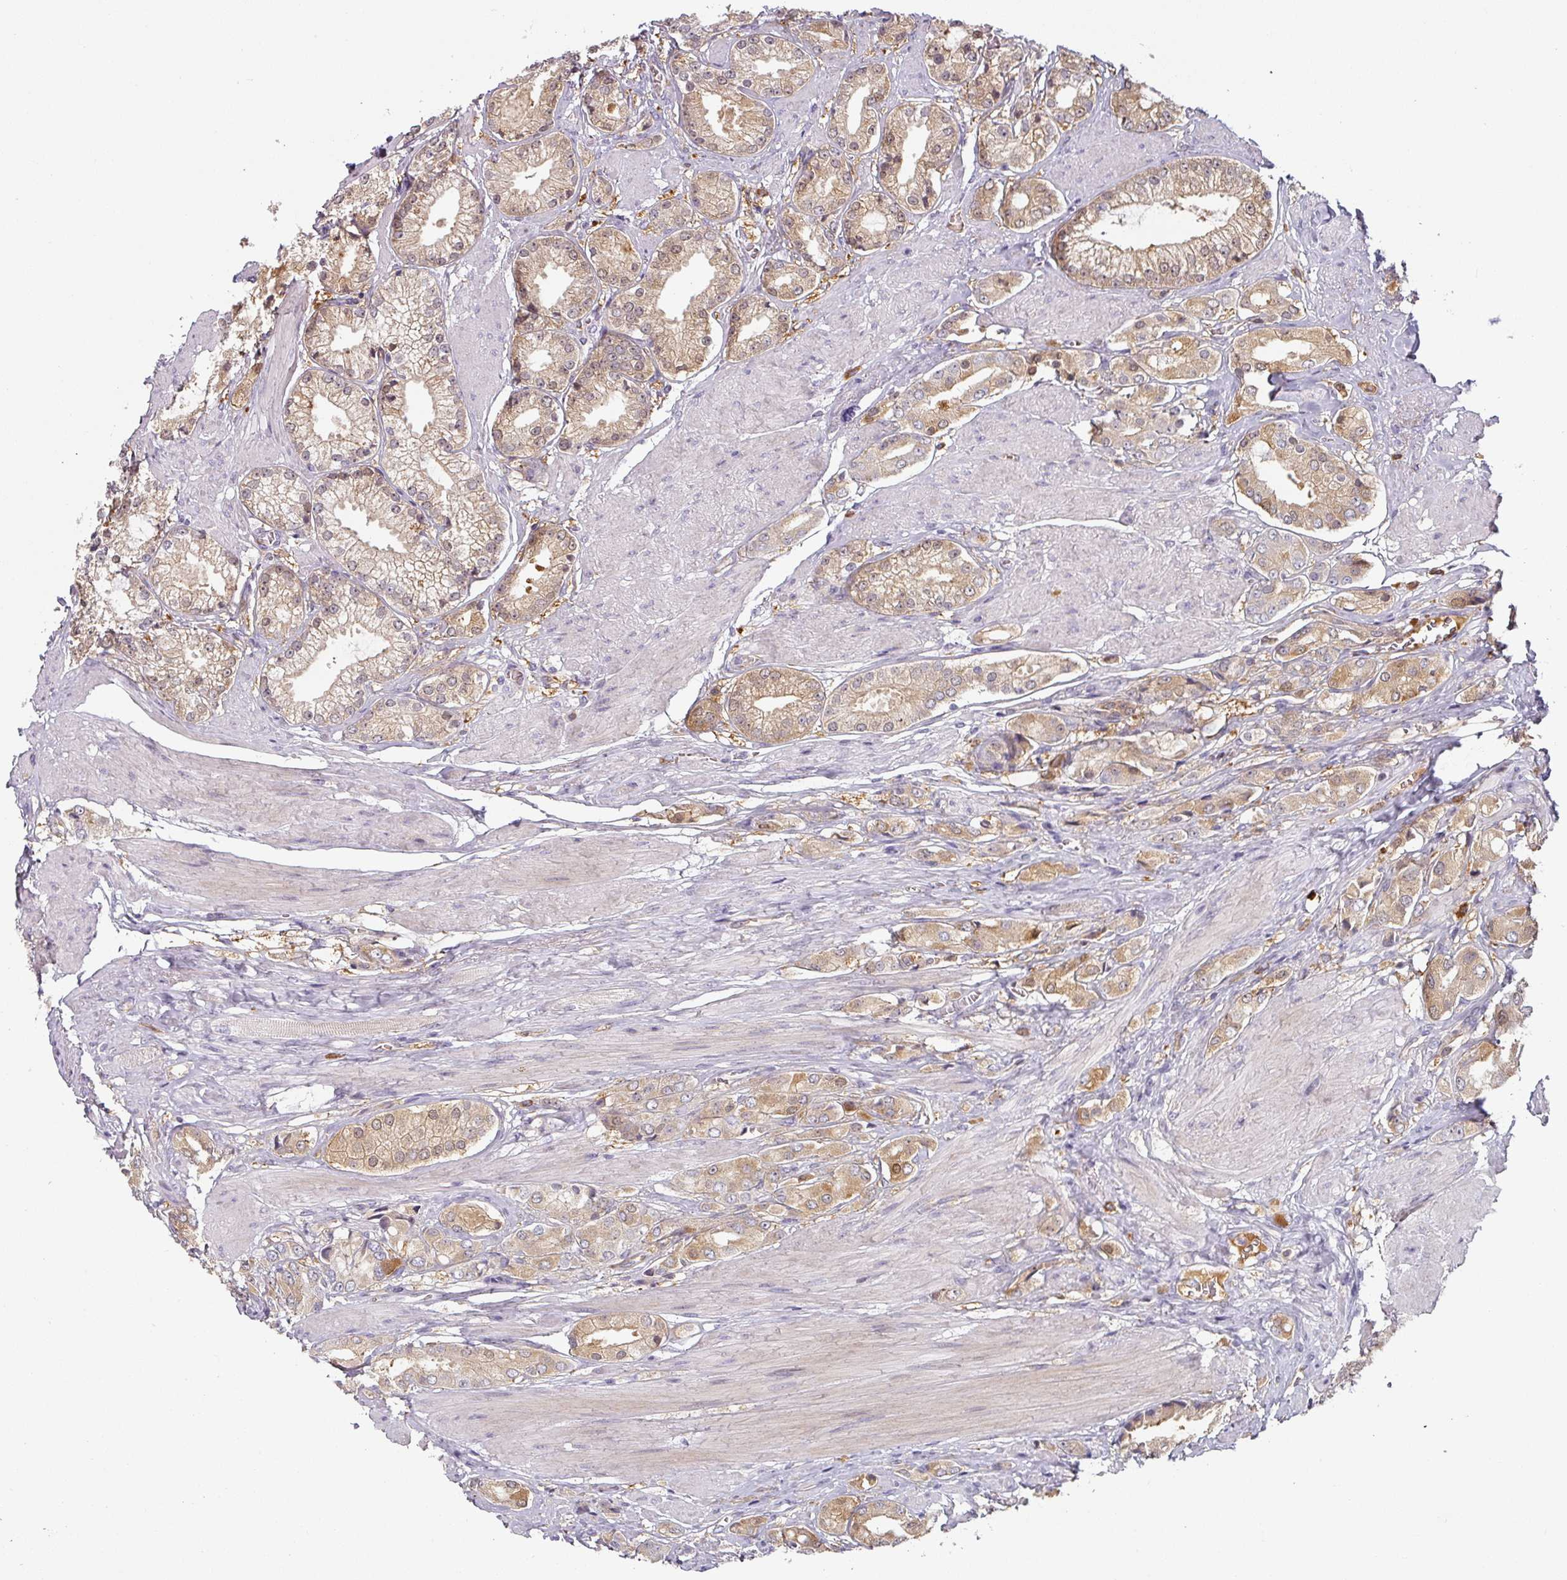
{"staining": {"intensity": "weak", "quantity": "25%-75%", "location": "cytoplasmic/membranous,nuclear"}, "tissue": "prostate cancer", "cell_type": "Tumor cells", "image_type": "cancer", "snomed": [{"axis": "morphology", "description": "Adenocarcinoma, High grade"}, {"axis": "topography", "description": "Prostate and seminal vesicle, NOS"}], "caption": "DAB (3,3'-diaminobenzidine) immunohistochemical staining of human prostate cancer demonstrates weak cytoplasmic/membranous and nuclear protein positivity in about 25%-75% of tumor cells.", "gene": "CEP78", "patient": {"sex": "male", "age": 64}}